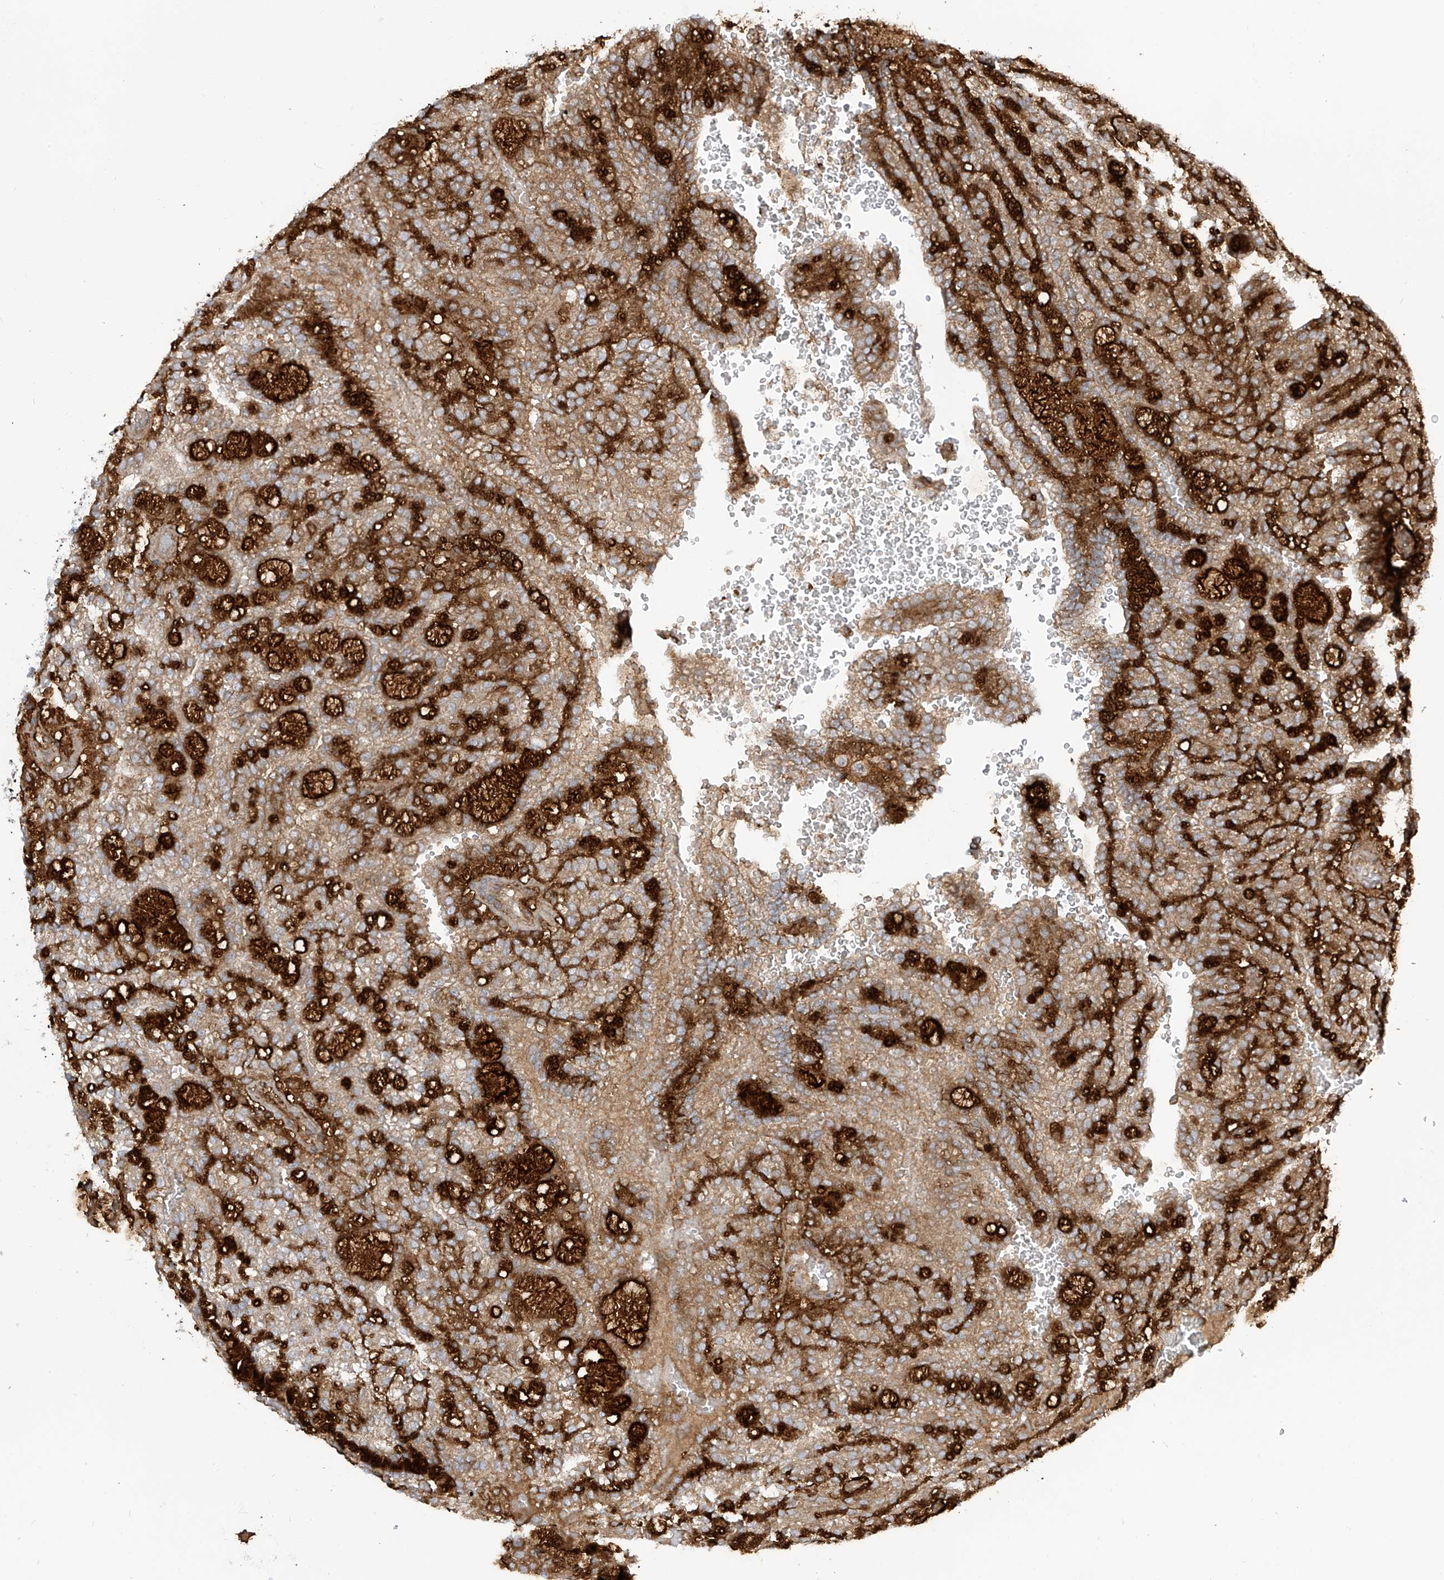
{"staining": {"intensity": "strong", "quantity": "<25%", "location": "cytoplasmic/membranous"}, "tissue": "renal cancer", "cell_type": "Tumor cells", "image_type": "cancer", "snomed": [{"axis": "morphology", "description": "Adenocarcinoma, NOS"}, {"axis": "topography", "description": "Kidney"}], "caption": "Approximately <25% of tumor cells in adenocarcinoma (renal) exhibit strong cytoplasmic/membranous protein expression as visualized by brown immunohistochemical staining.", "gene": "REPS1", "patient": {"sex": "male", "age": 63}}